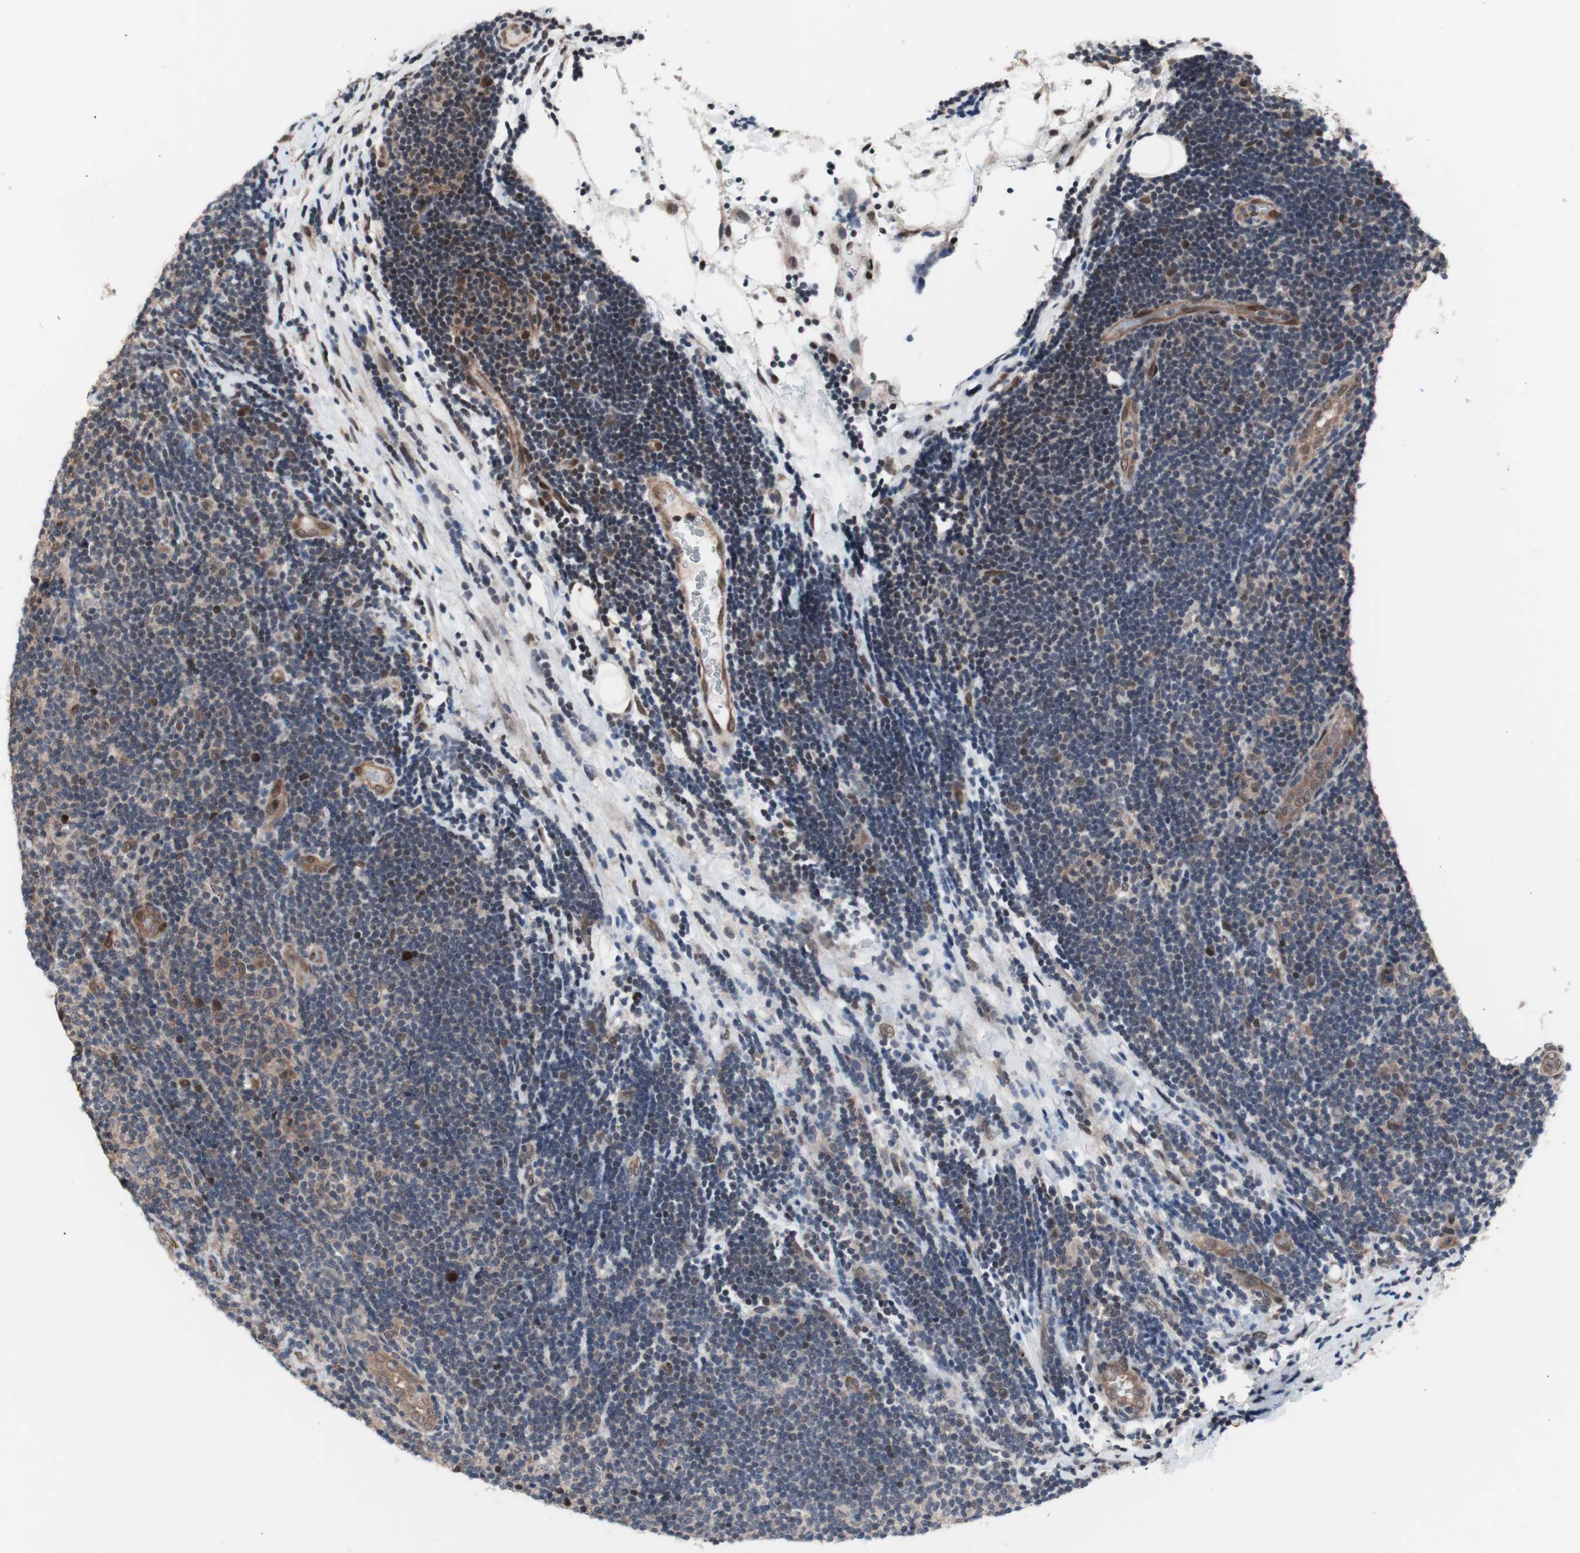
{"staining": {"intensity": "moderate", "quantity": "25%-75%", "location": "nuclear"}, "tissue": "lymphoma", "cell_type": "Tumor cells", "image_type": "cancer", "snomed": [{"axis": "morphology", "description": "Malignant lymphoma, non-Hodgkin's type, Low grade"}, {"axis": "topography", "description": "Lymph node"}], "caption": "Approximately 25%-75% of tumor cells in human malignant lymphoma, non-Hodgkin's type (low-grade) reveal moderate nuclear protein positivity as visualized by brown immunohistochemical staining.", "gene": "POGZ", "patient": {"sex": "male", "age": 83}}